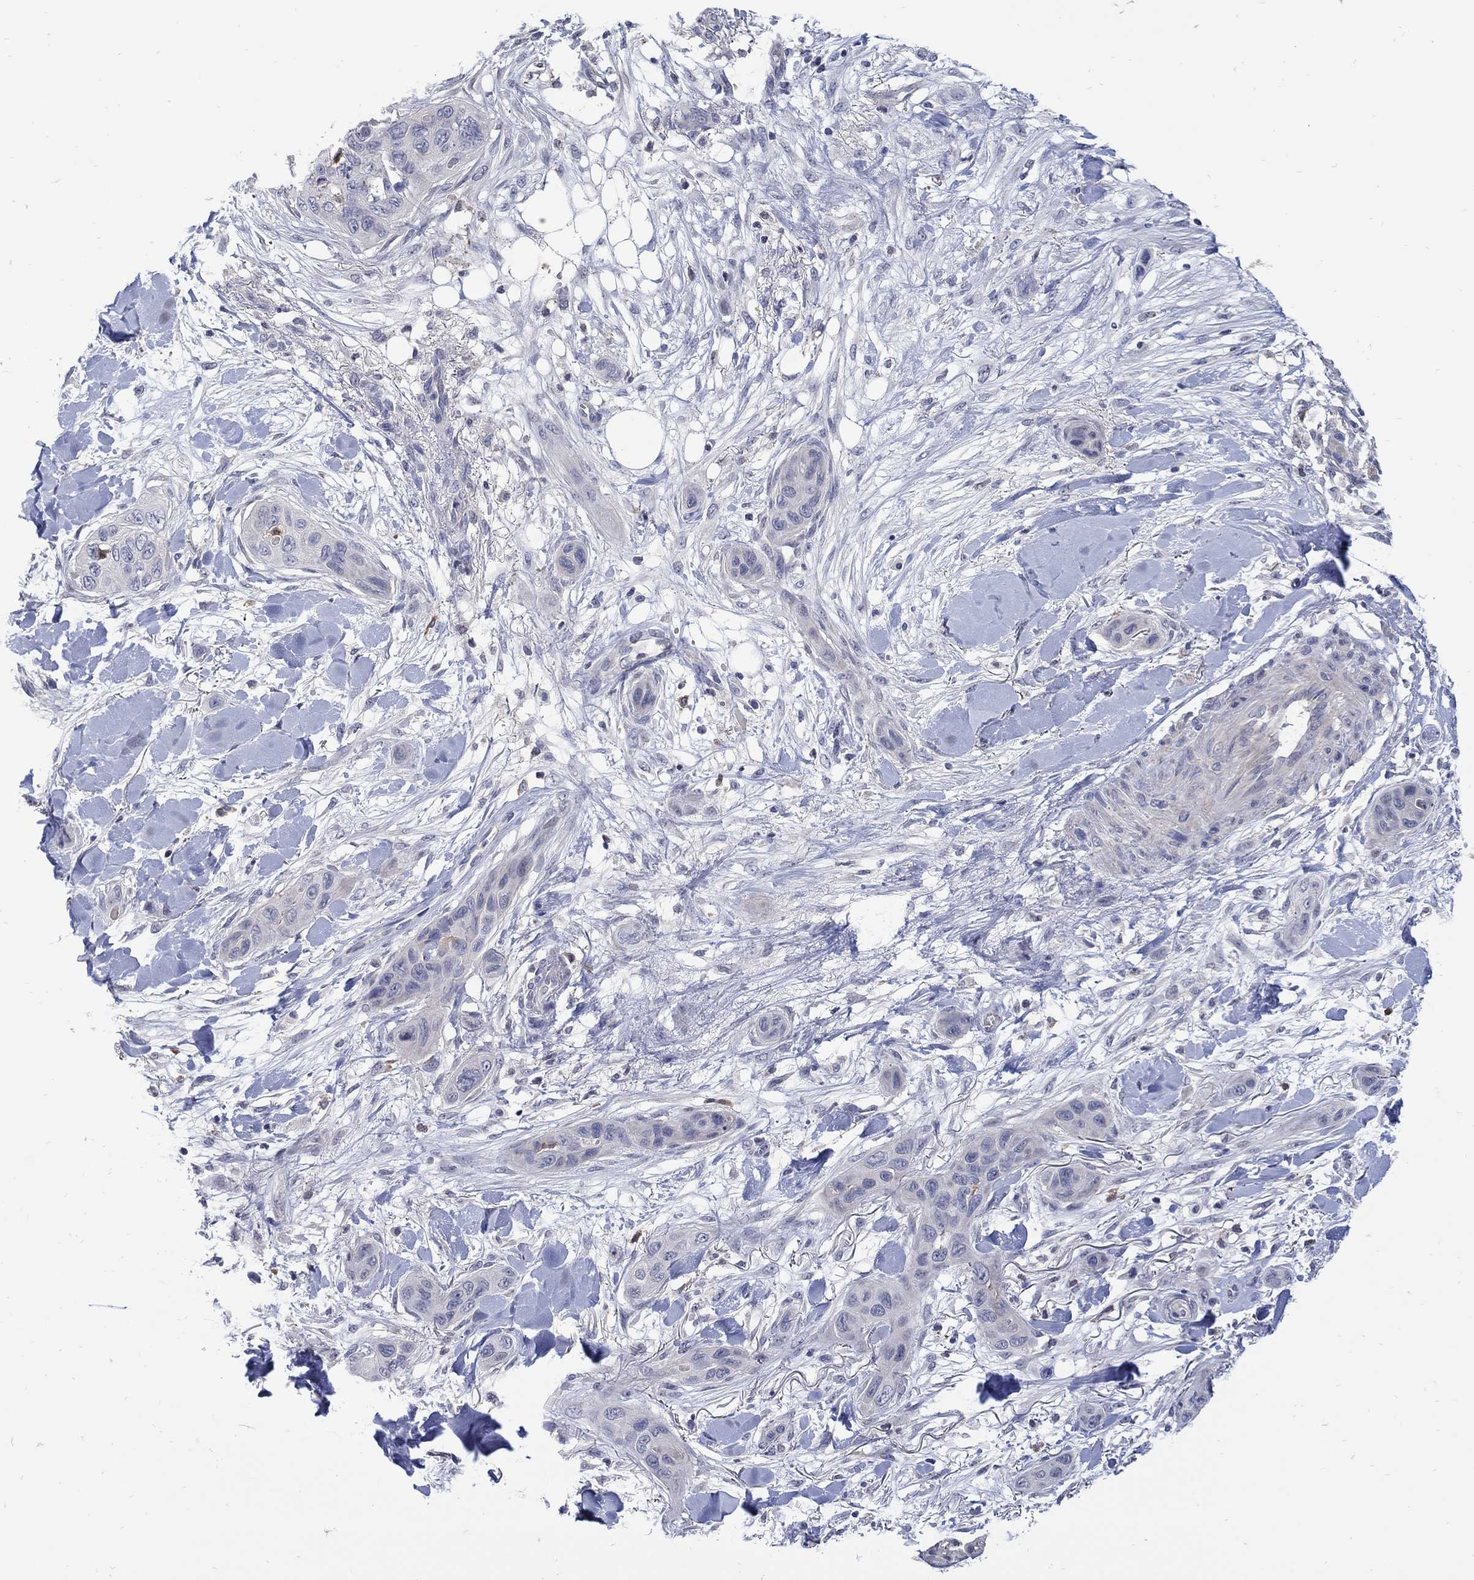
{"staining": {"intensity": "negative", "quantity": "none", "location": "none"}, "tissue": "skin cancer", "cell_type": "Tumor cells", "image_type": "cancer", "snomed": [{"axis": "morphology", "description": "Squamous cell carcinoma, NOS"}, {"axis": "topography", "description": "Skin"}], "caption": "An IHC photomicrograph of squamous cell carcinoma (skin) is shown. There is no staining in tumor cells of squamous cell carcinoma (skin).", "gene": "CETN1", "patient": {"sex": "male", "age": 78}}